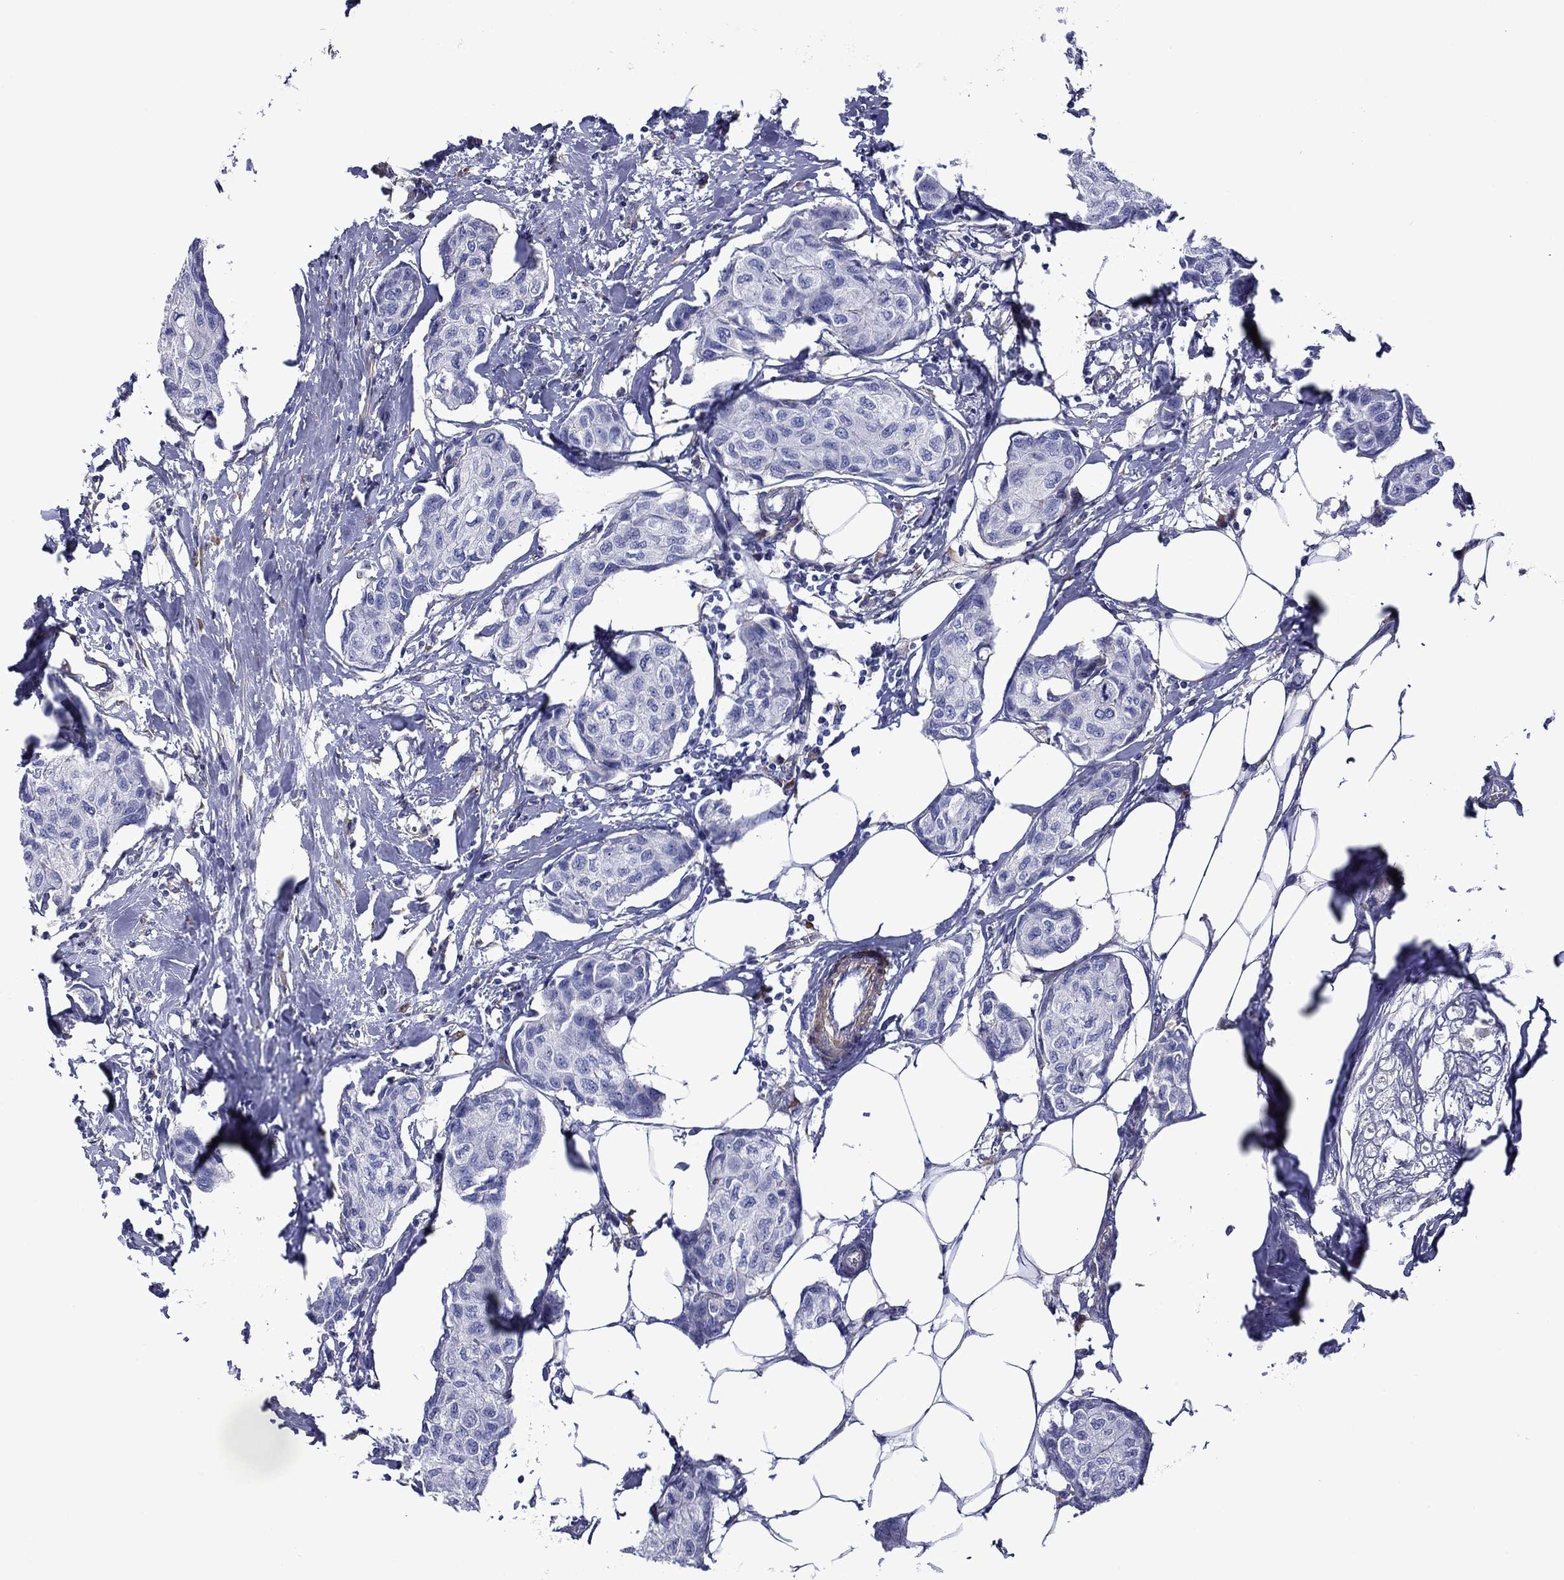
{"staining": {"intensity": "negative", "quantity": "none", "location": "none"}, "tissue": "breast cancer", "cell_type": "Tumor cells", "image_type": "cancer", "snomed": [{"axis": "morphology", "description": "Duct carcinoma"}, {"axis": "topography", "description": "Breast"}], "caption": "There is no significant expression in tumor cells of breast invasive ductal carcinoma.", "gene": "HSPG2", "patient": {"sex": "female", "age": 80}}